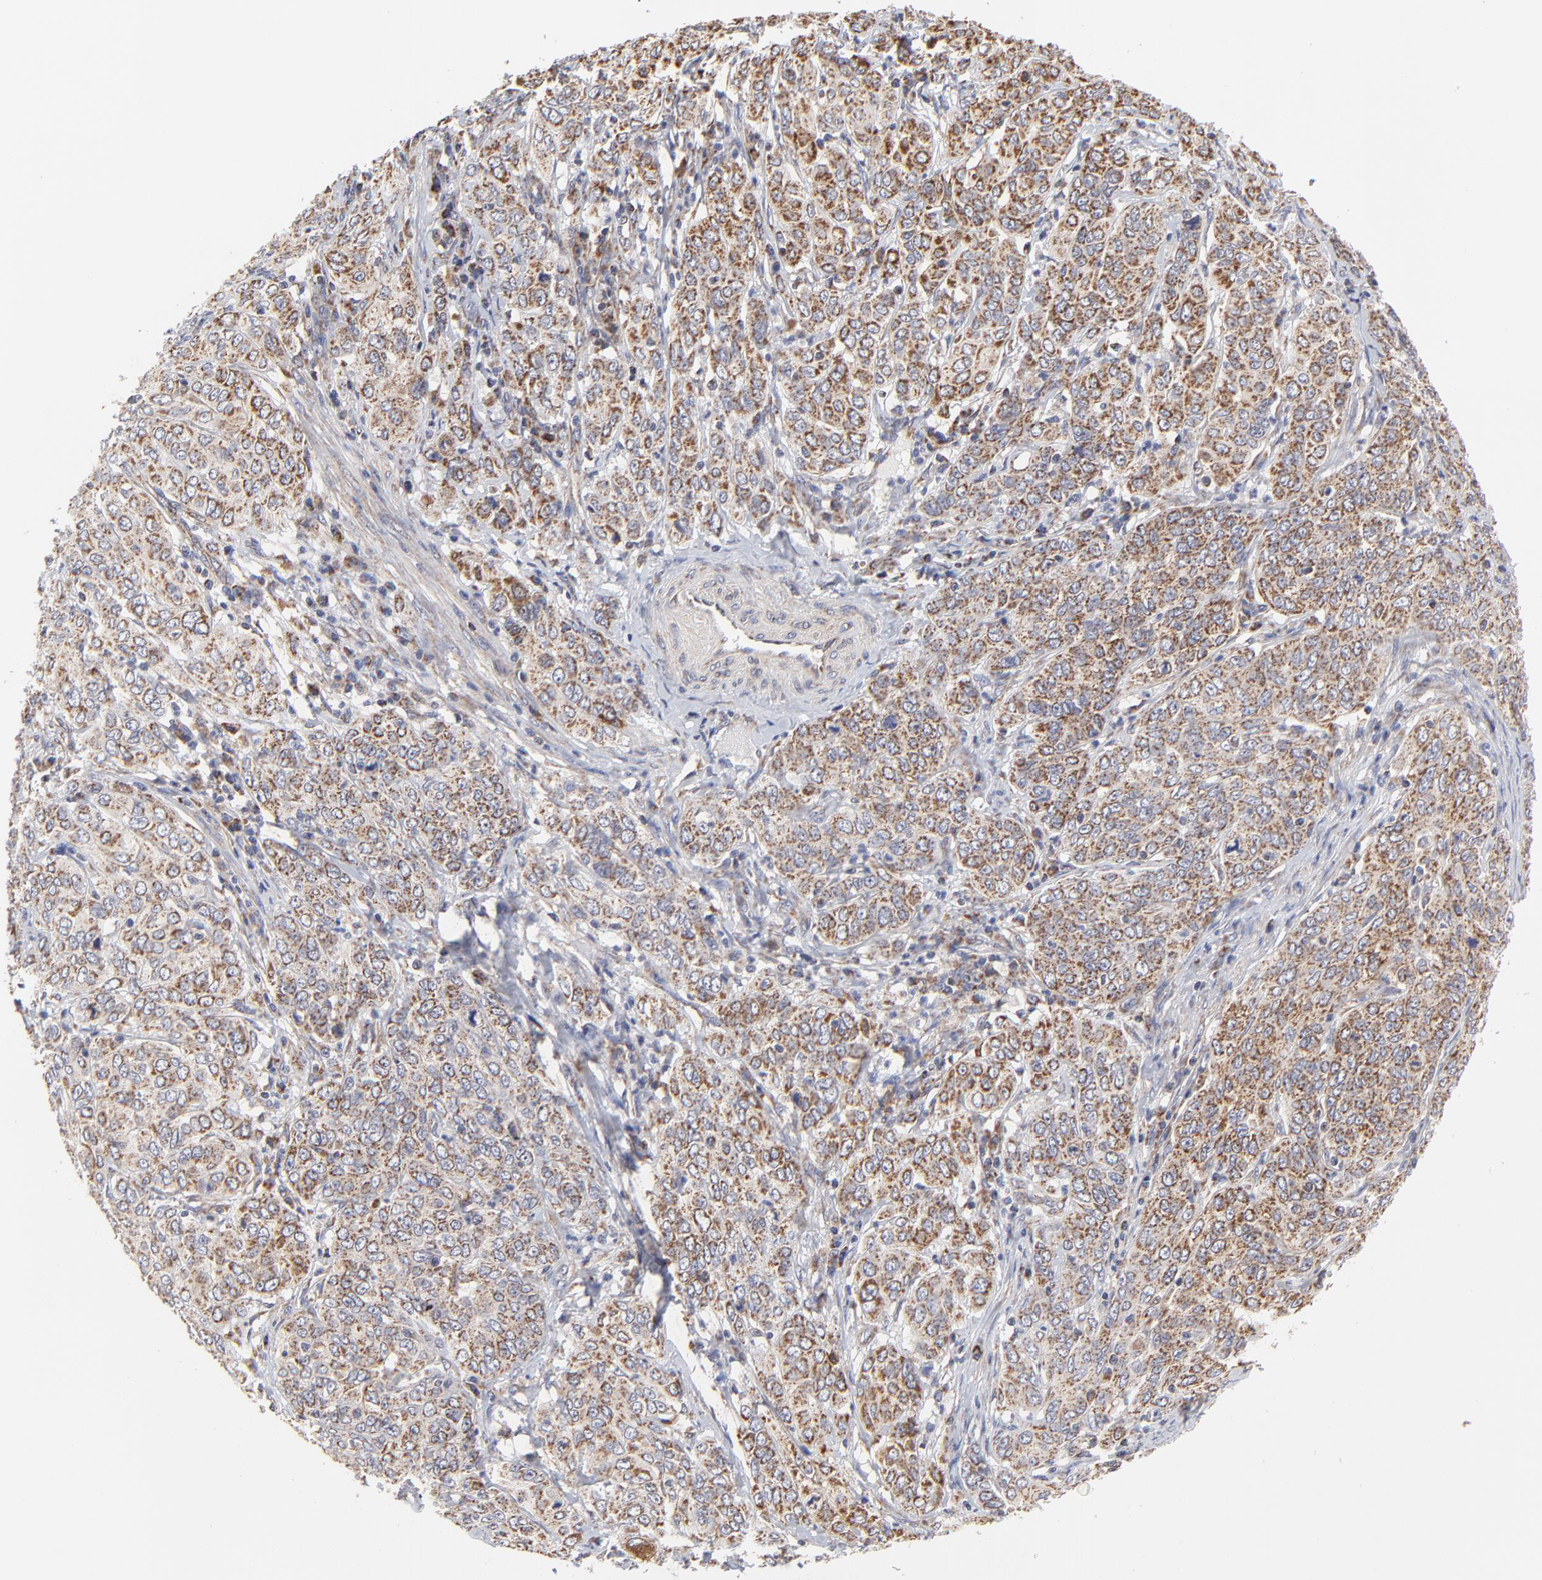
{"staining": {"intensity": "moderate", "quantity": ">75%", "location": "cytoplasmic/membranous"}, "tissue": "cervical cancer", "cell_type": "Tumor cells", "image_type": "cancer", "snomed": [{"axis": "morphology", "description": "Squamous cell carcinoma, NOS"}, {"axis": "topography", "description": "Cervix"}], "caption": "Protein expression analysis of human cervical squamous cell carcinoma reveals moderate cytoplasmic/membranous expression in about >75% of tumor cells.", "gene": "ZNF550", "patient": {"sex": "female", "age": 38}}